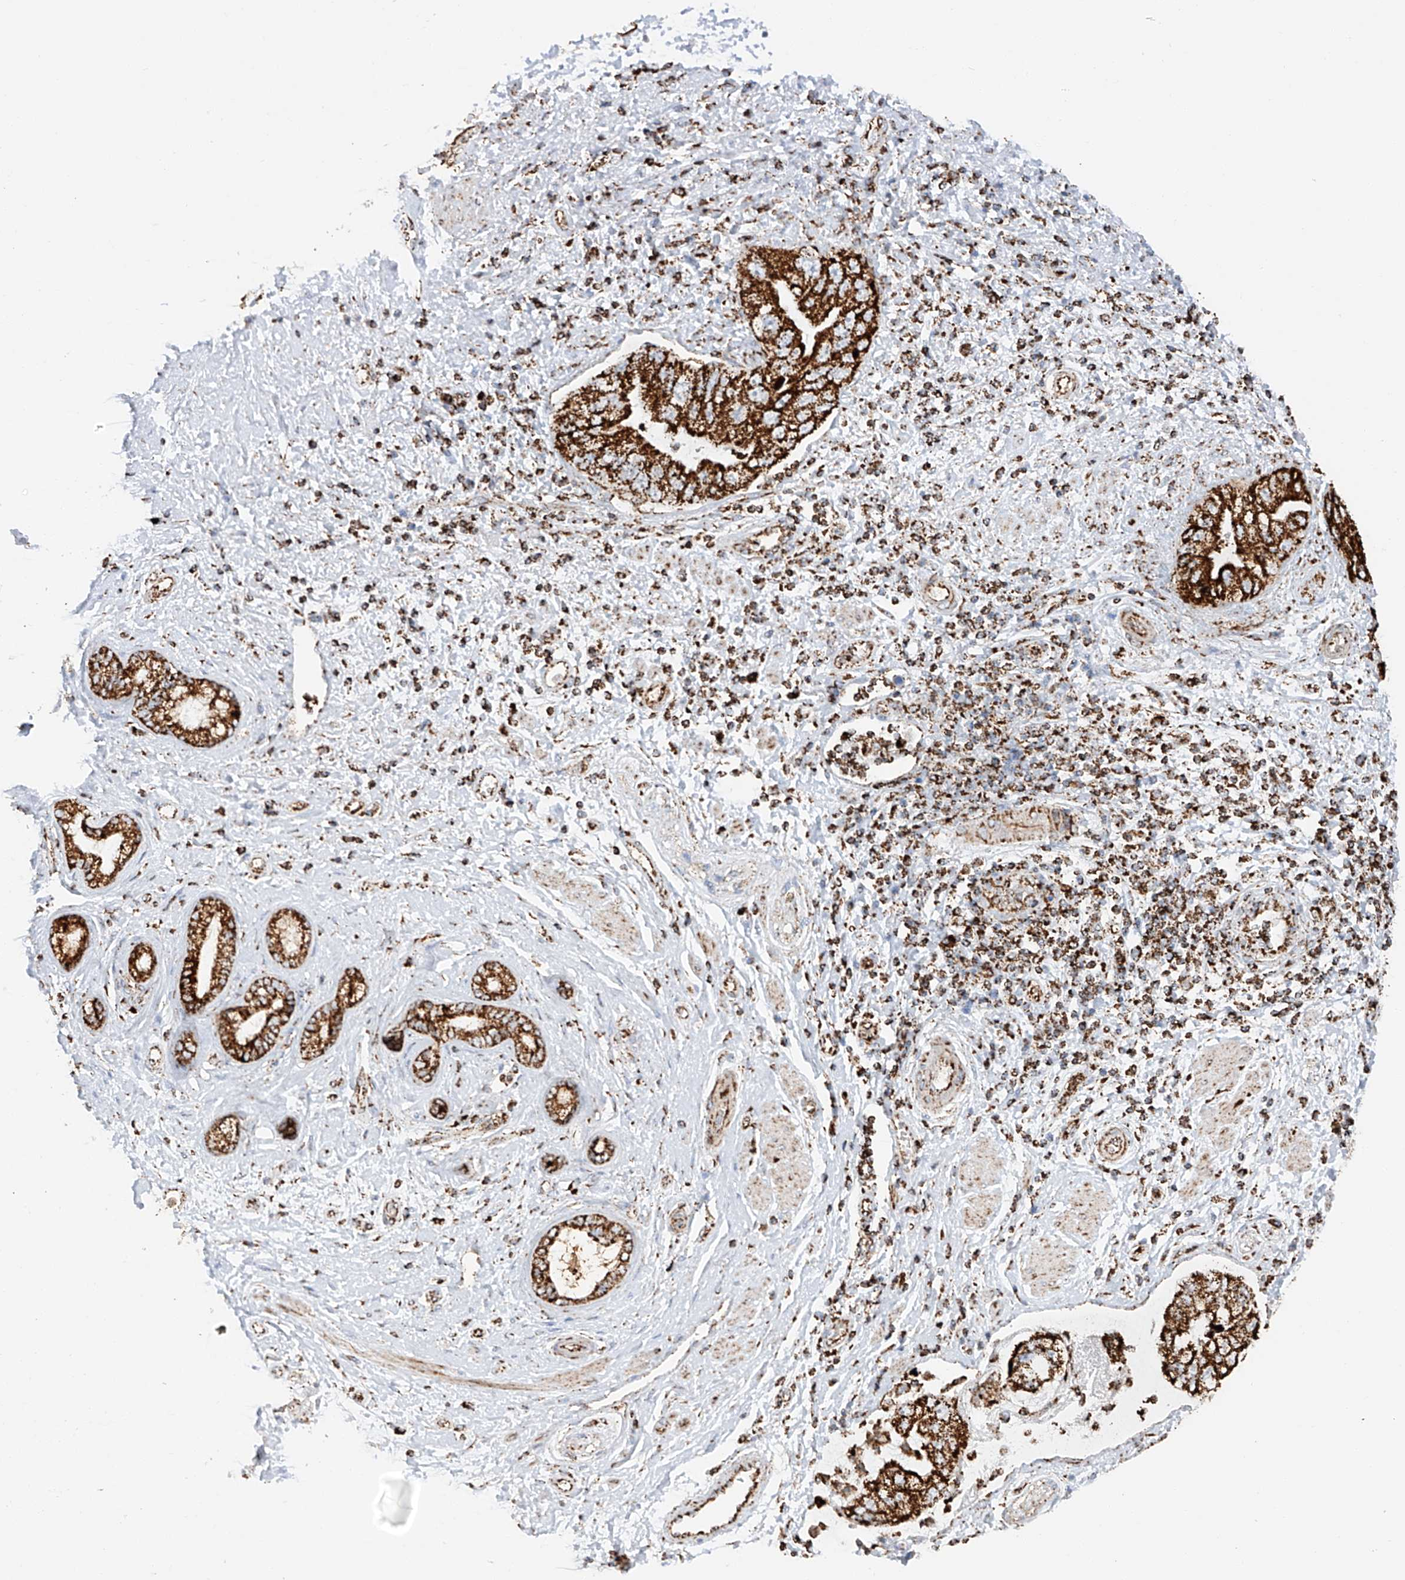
{"staining": {"intensity": "strong", "quantity": ">75%", "location": "cytoplasmic/membranous"}, "tissue": "pancreatic cancer", "cell_type": "Tumor cells", "image_type": "cancer", "snomed": [{"axis": "morphology", "description": "Adenocarcinoma, NOS"}, {"axis": "topography", "description": "Pancreas"}], "caption": "Immunohistochemistry (IHC) (DAB (3,3'-diaminobenzidine)) staining of human pancreatic cancer (adenocarcinoma) demonstrates strong cytoplasmic/membranous protein staining in approximately >75% of tumor cells. Immunohistochemistry stains the protein in brown and the nuclei are stained blue.", "gene": "TTC27", "patient": {"sex": "female", "age": 73}}